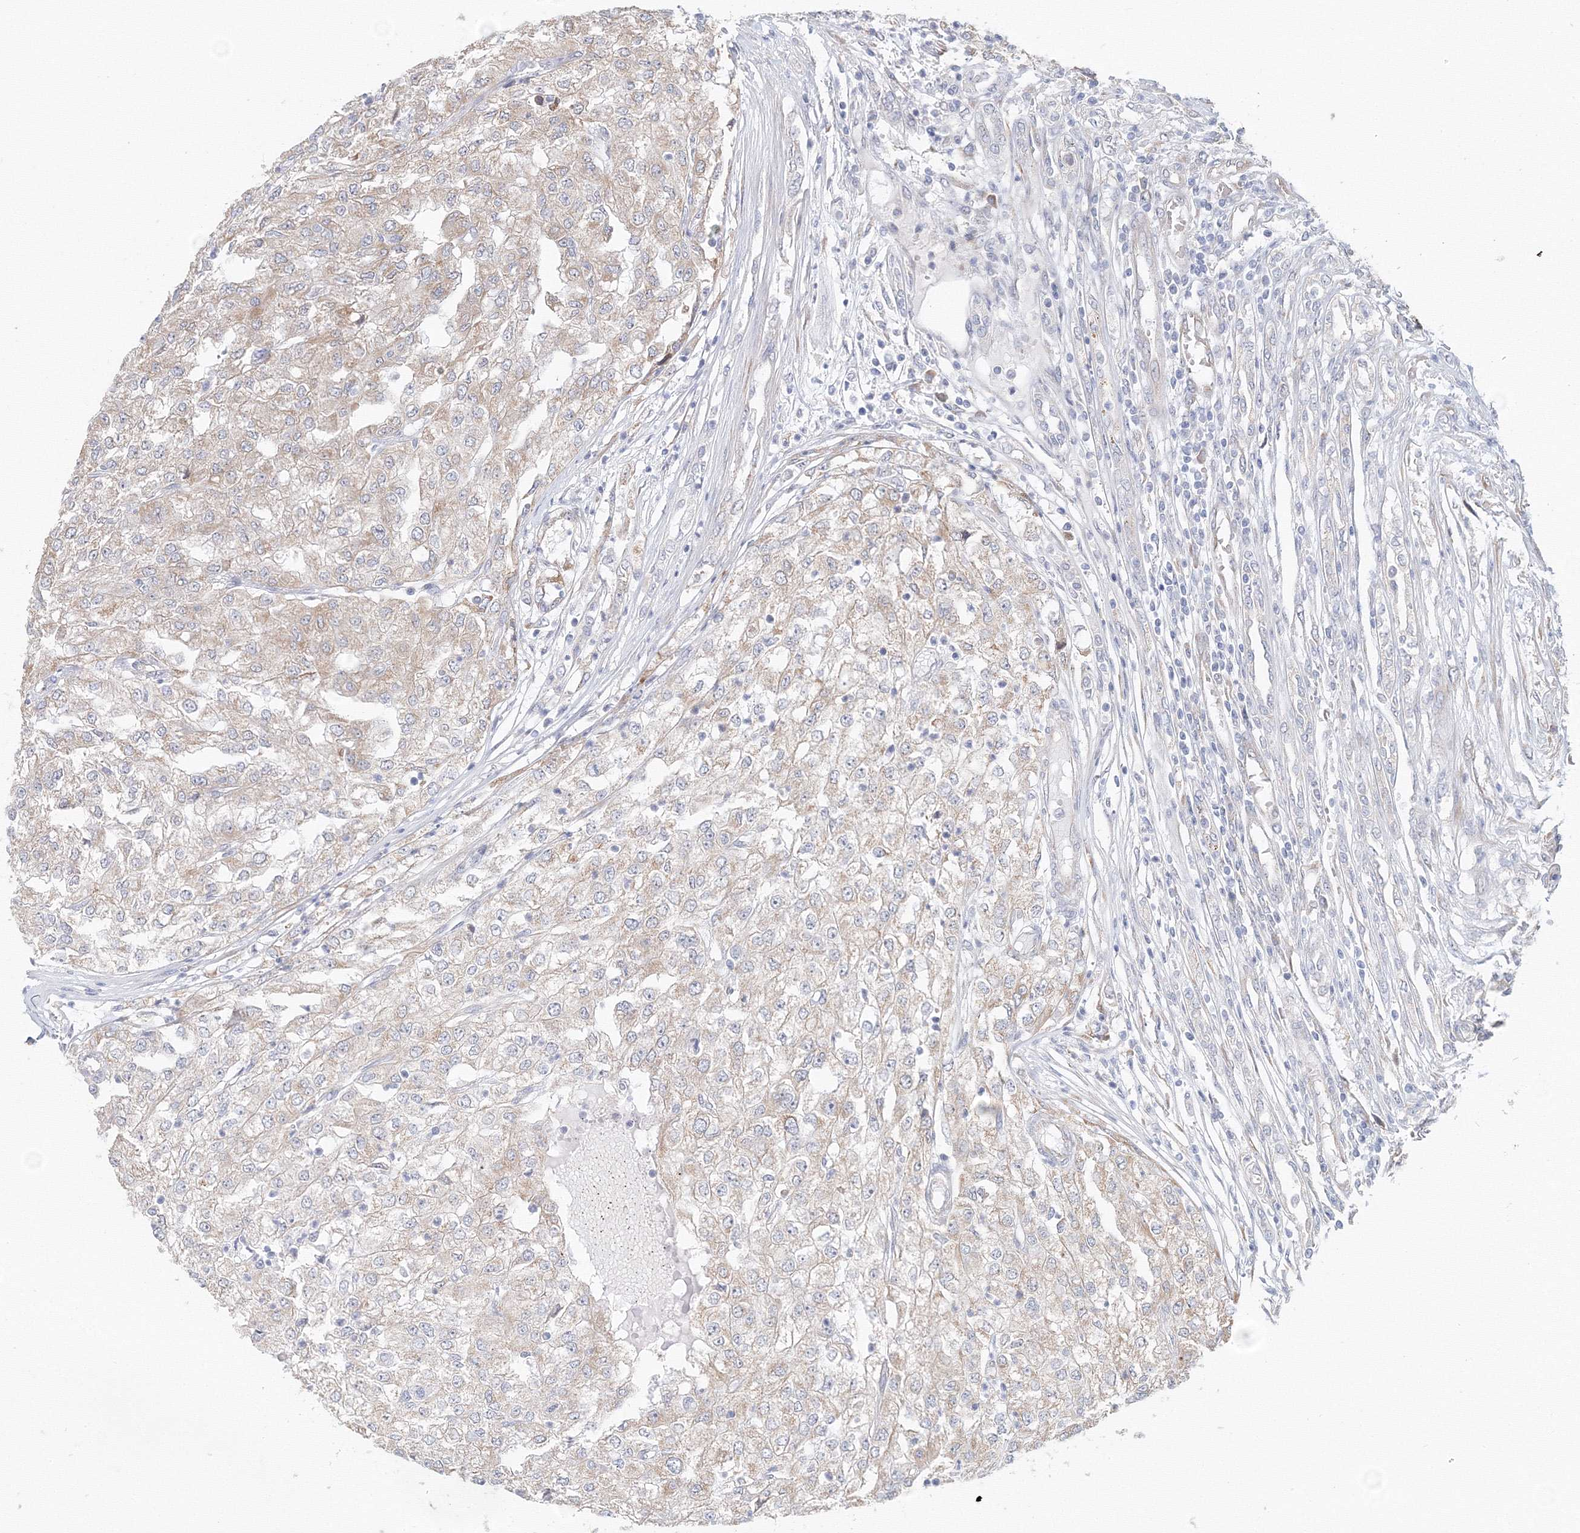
{"staining": {"intensity": "weak", "quantity": "<25%", "location": "cytoplasmic/membranous"}, "tissue": "renal cancer", "cell_type": "Tumor cells", "image_type": "cancer", "snomed": [{"axis": "morphology", "description": "Adenocarcinoma, NOS"}, {"axis": "topography", "description": "Kidney"}], "caption": "This is a micrograph of immunohistochemistry staining of adenocarcinoma (renal), which shows no staining in tumor cells. (DAB immunohistochemistry (IHC) visualized using brightfield microscopy, high magnification).", "gene": "DHRS12", "patient": {"sex": "female", "age": 54}}